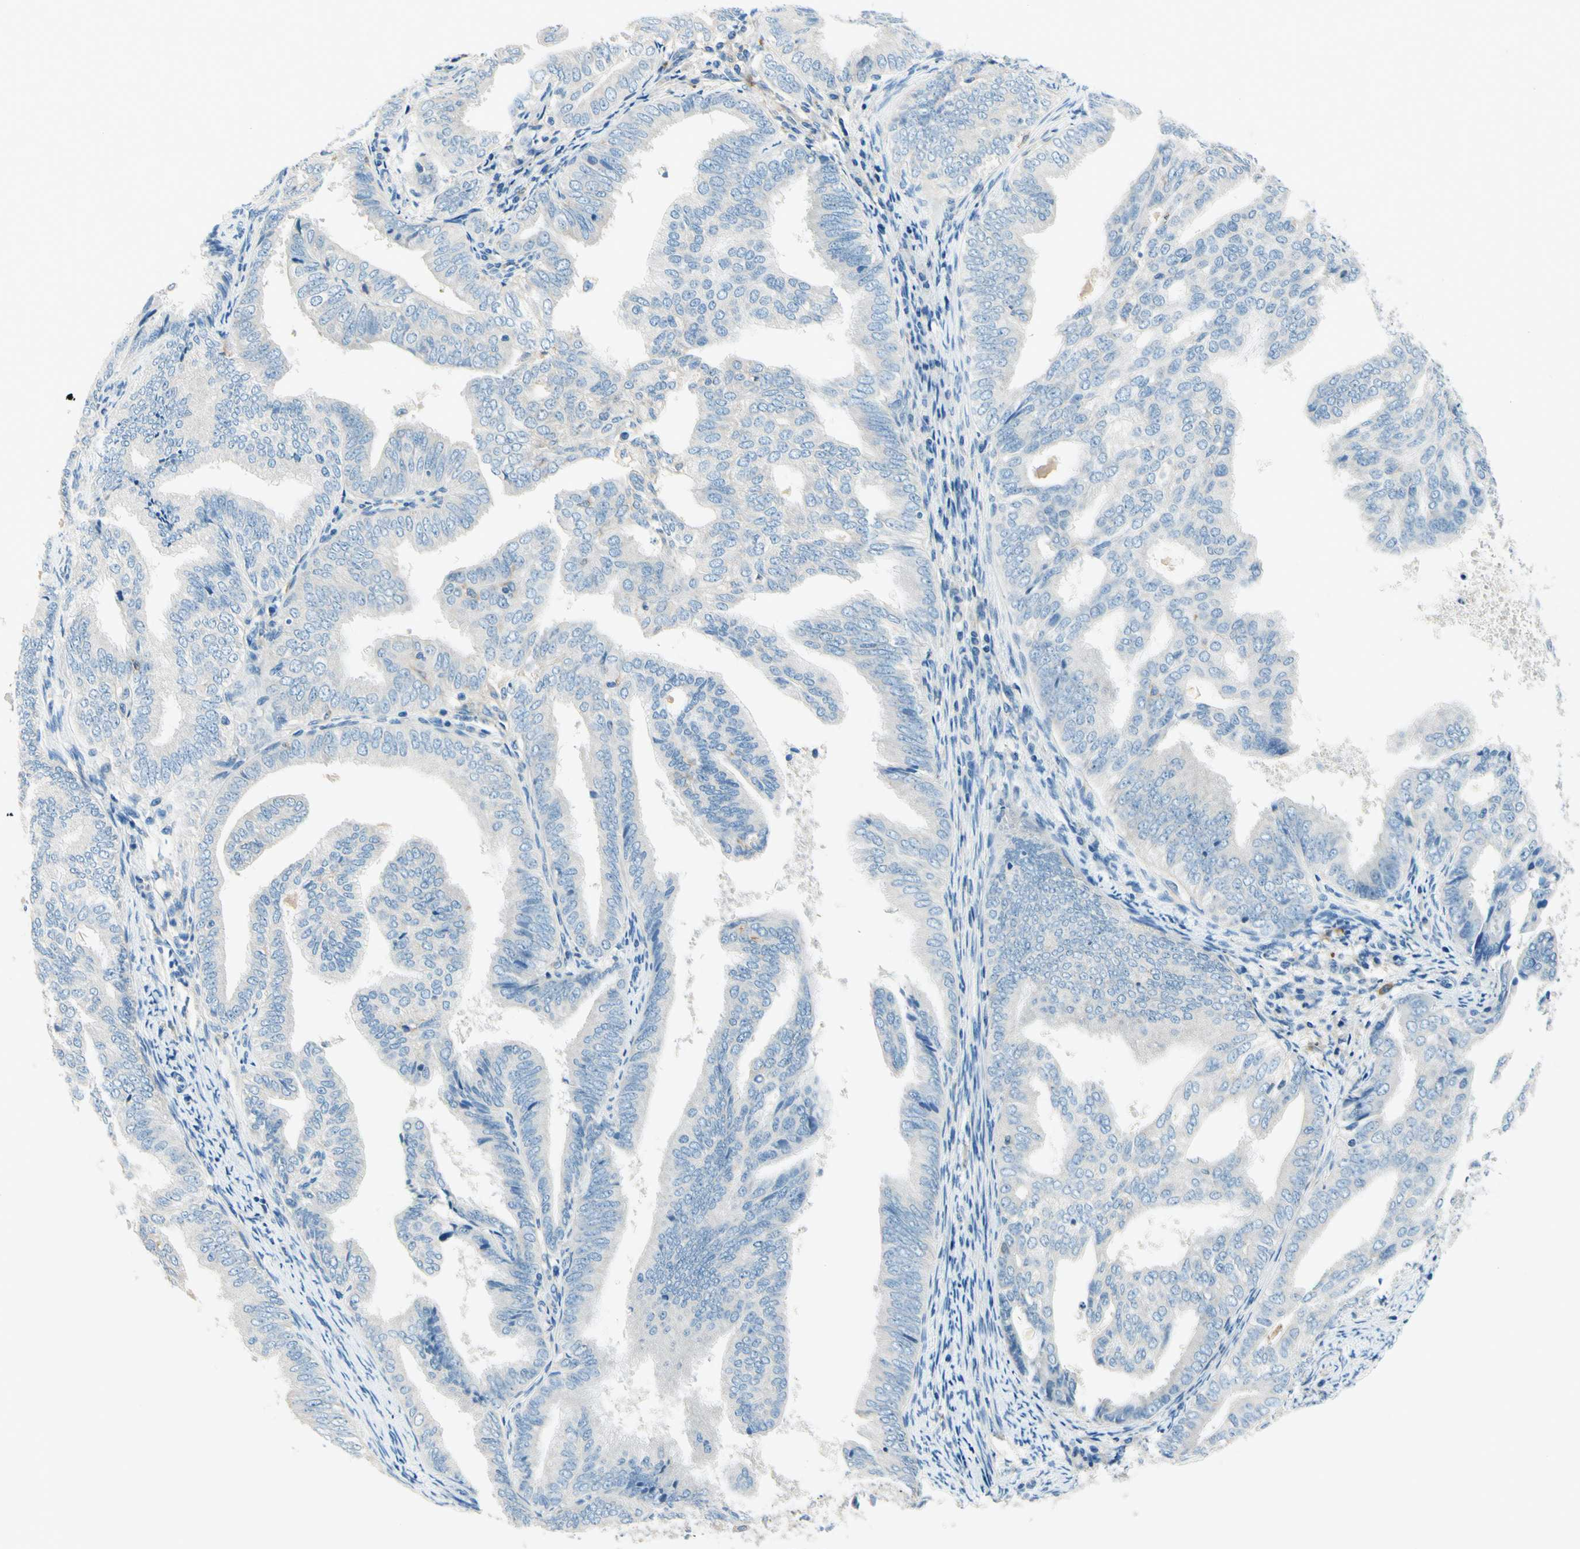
{"staining": {"intensity": "negative", "quantity": "none", "location": "none"}, "tissue": "endometrial cancer", "cell_type": "Tumor cells", "image_type": "cancer", "snomed": [{"axis": "morphology", "description": "Adenocarcinoma, NOS"}, {"axis": "topography", "description": "Endometrium"}], "caption": "A micrograph of human endometrial adenocarcinoma is negative for staining in tumor cells.", "gene": "SIGLEC9", "patient": {"sex": "female", "age": 58}}